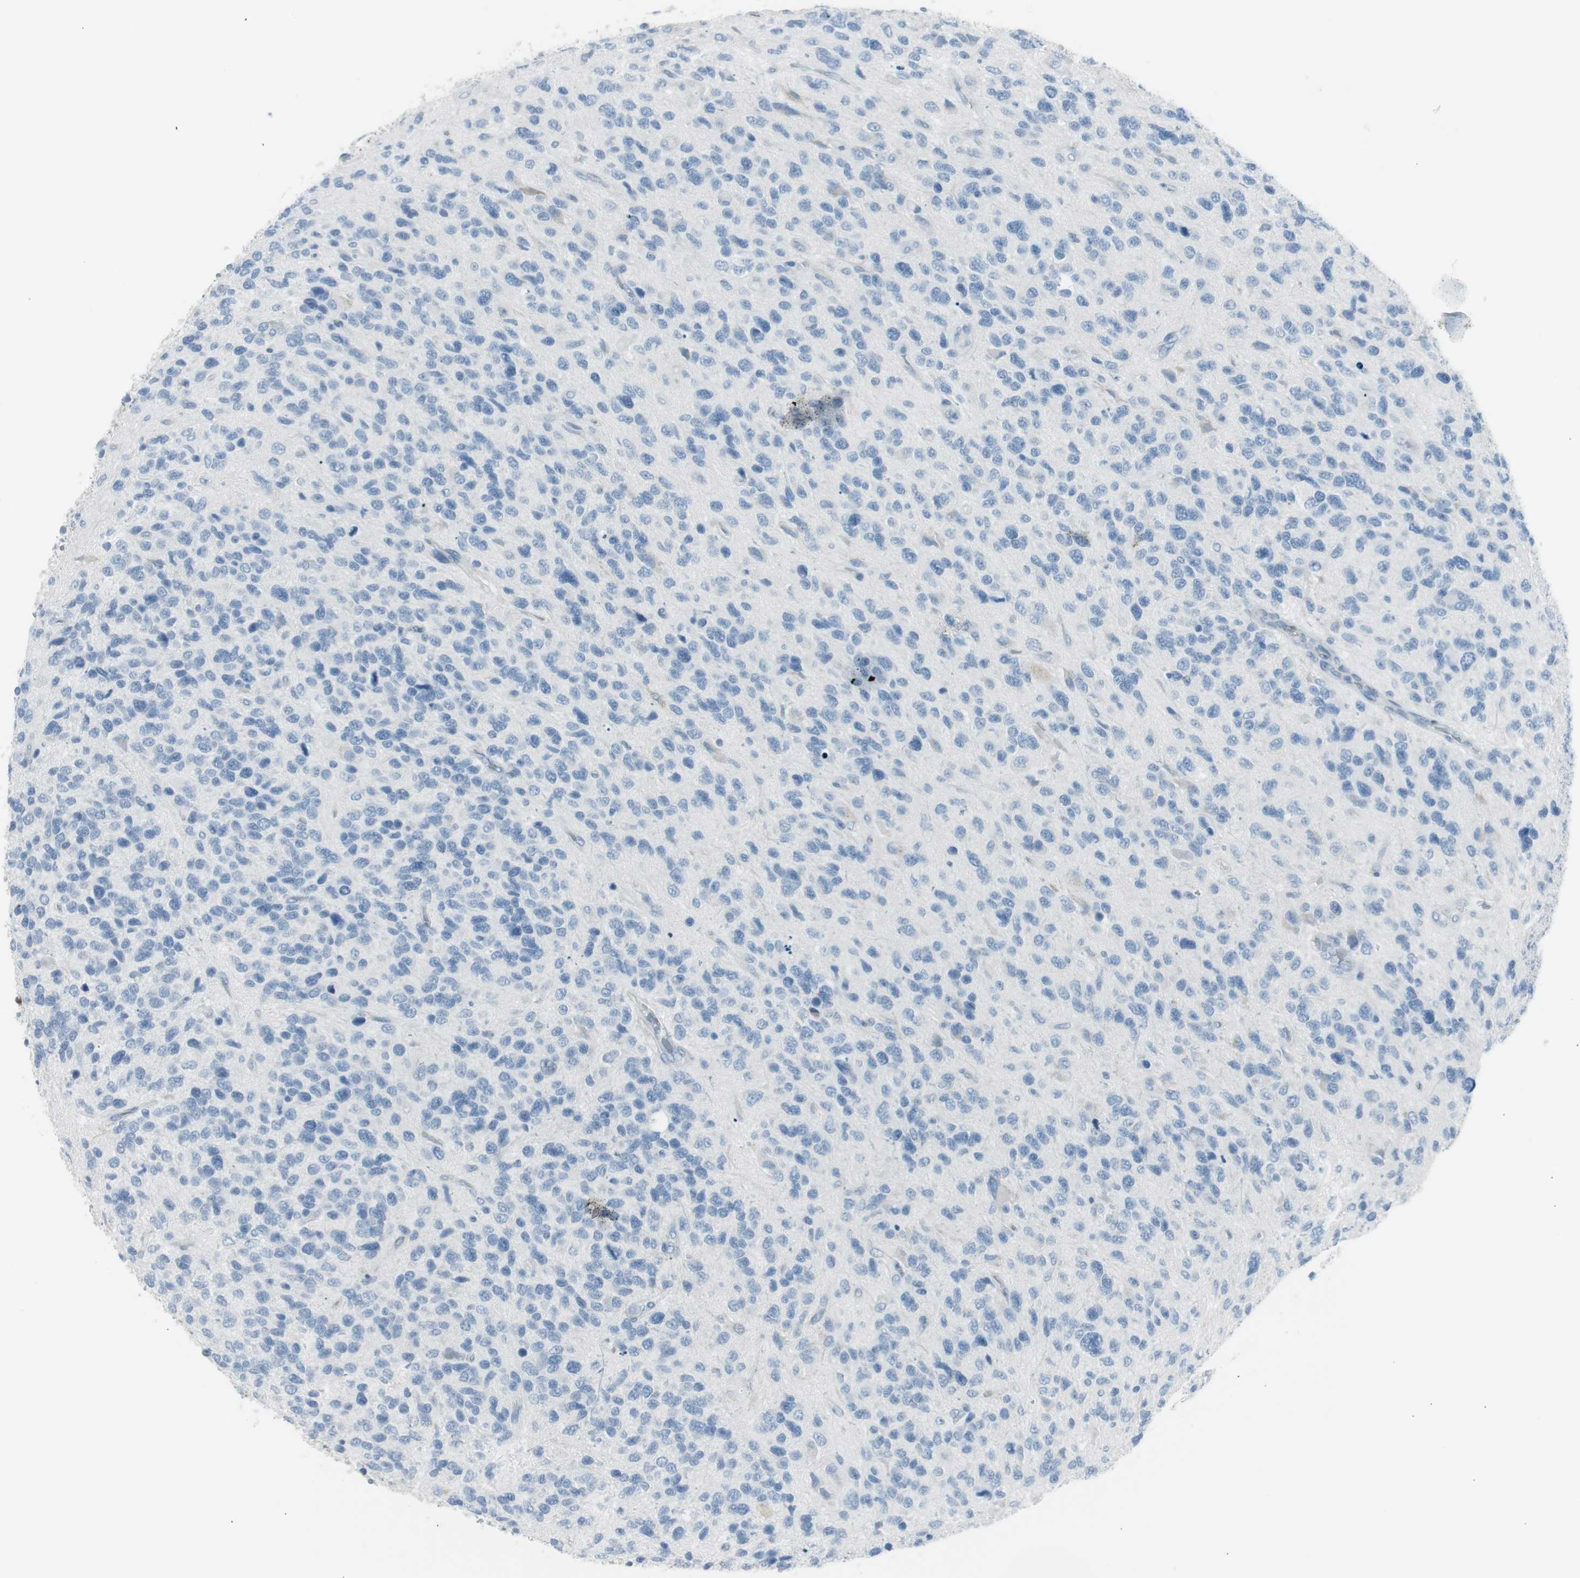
{"staining": {"intensity": "negative", "quantity": "none", "location": "none"}, "tissue": "glioma", "cell_type": "Tumor cells", "image_type": "cancer", "snomed": [{"axis": "morphology", "description": "Glioma, malignant, High grade"}, {"axis": "topography", "description": "Brain"}], "caption": "The IHC histopathology image has no significant positivity in tumor cells of glioma tissue. Nuclei are stained in blue.", "gene": "AGR2", "patient": {"sex": "female", "age": 58}}